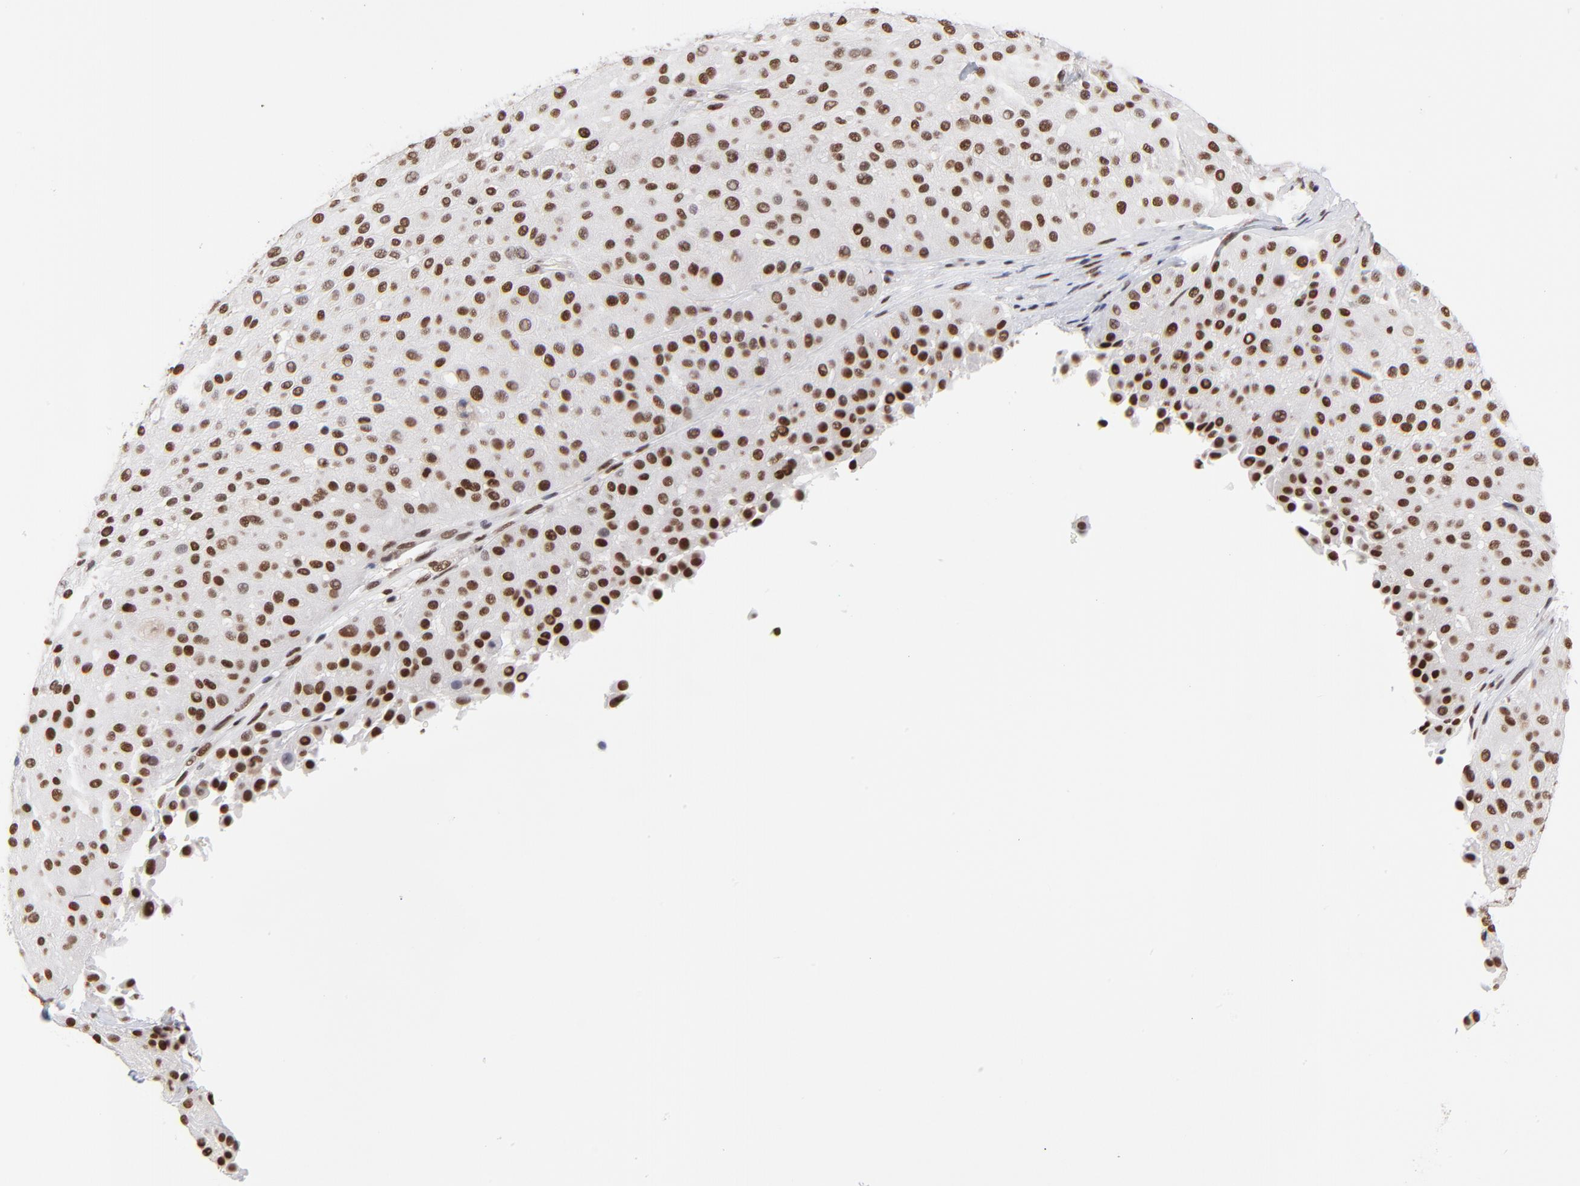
{"staining": {"intensity": "moderate", "quantity": ">75%", "location": "nuclear"}, "tissue": "melanoma", "cell_type": "Tumor cells", "image_type": "cancer", "snomed": [{"axis": "morphology", "description": "Normal tissue, NOS"}, {"axis": "morphology", "description": "Malignant melanoma, Metastatic site"}, {"axis": "topography", "description": "Skin"}], "caption": "Malignant melanoma (metastatic site) stained with a brown dye shows moderate nuclear positive expression in about >75% of tumor cells.", "gene": "ZMYM3", "patient": {"sex": "male", "age": 41}}